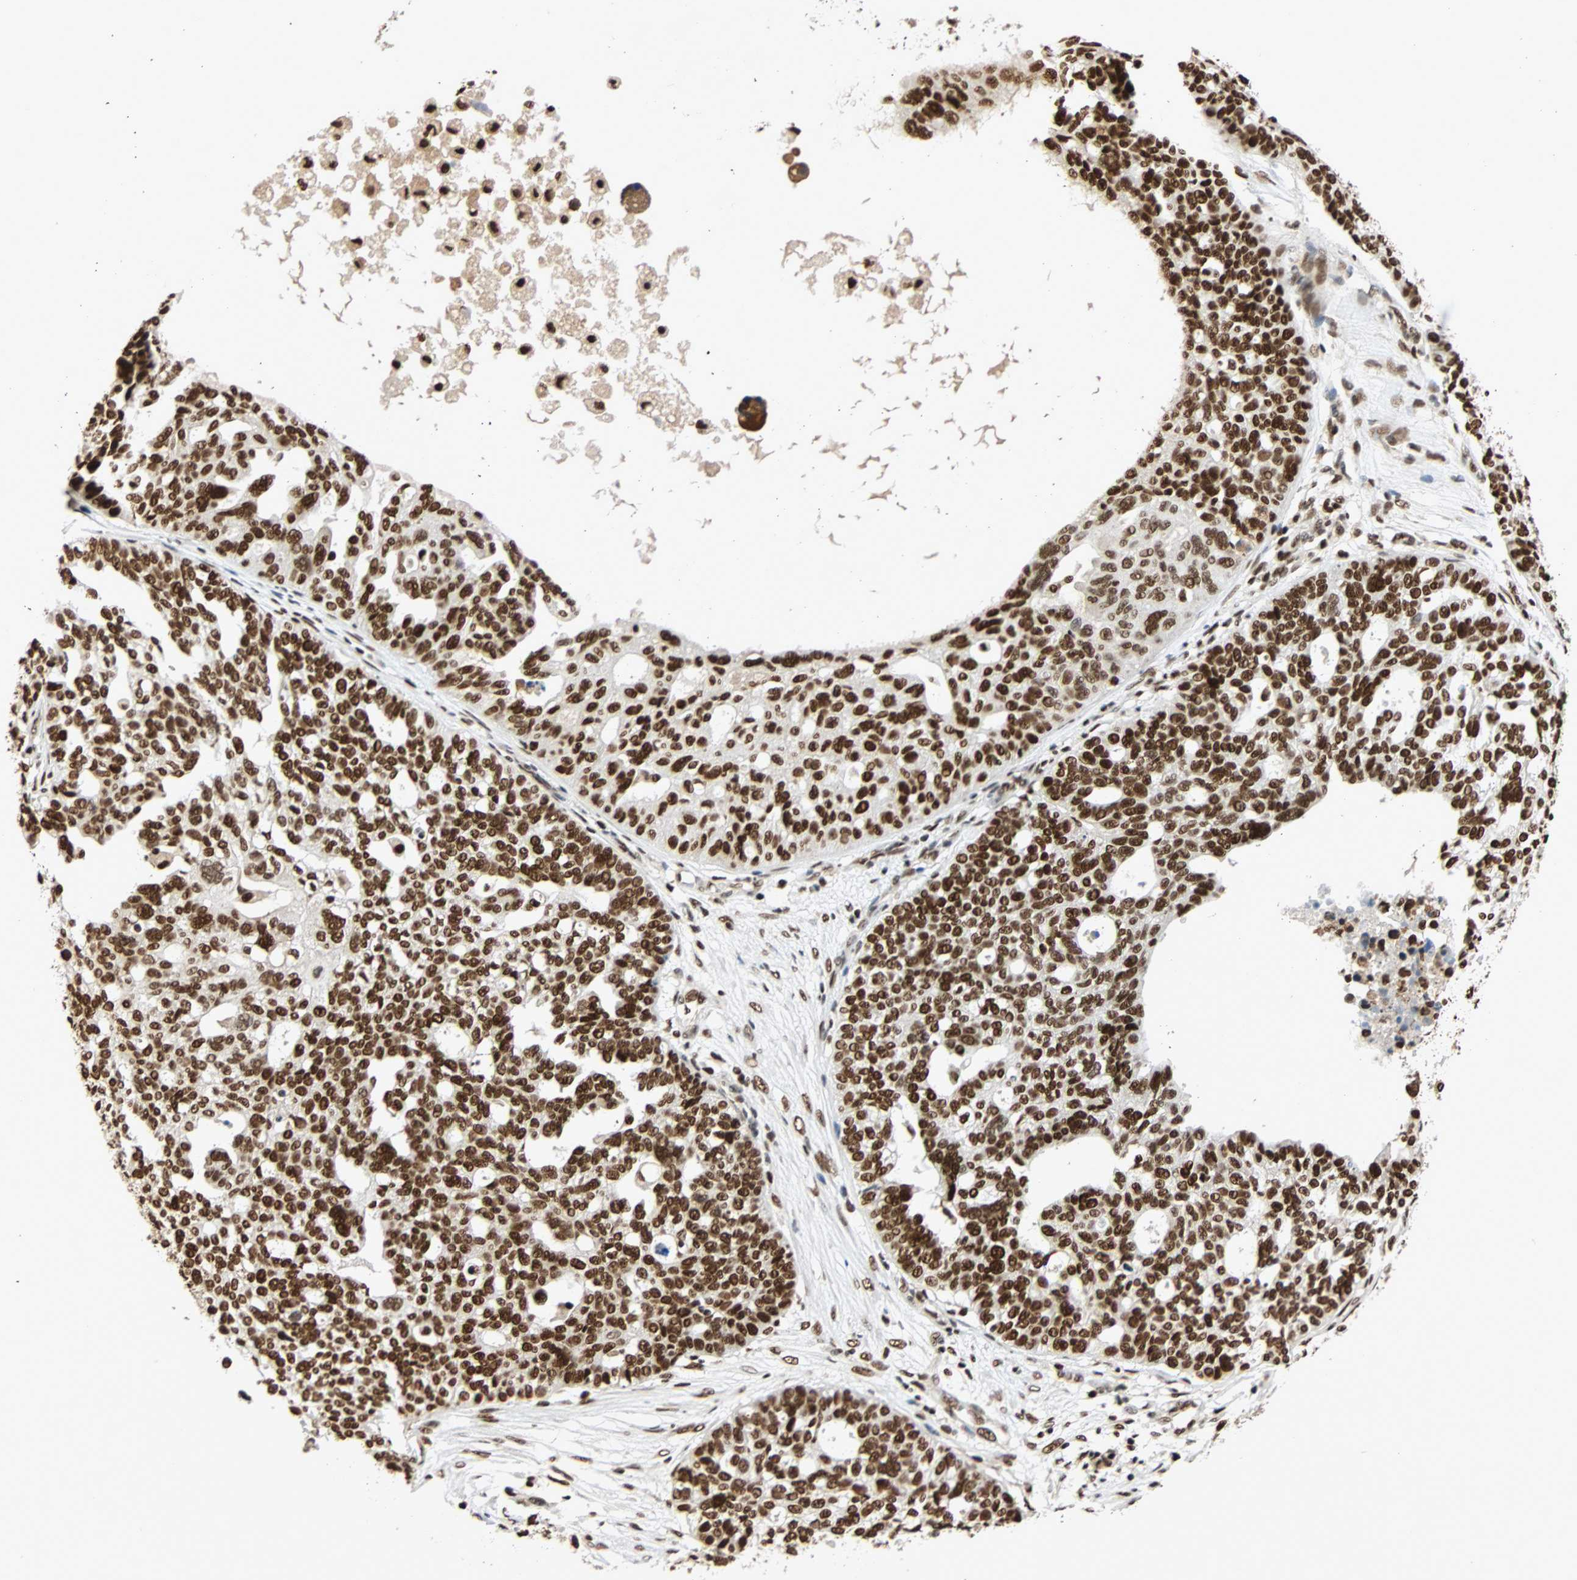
{"staining": {"intensity": "strong", "quantity": ">75%", "location": "nuclear"}, "tissue": "ovarian cancer", "cell_type": "Tumor cells", "image_type": "cancer", "snomed": [{"axis": "morphology", "description": "Cystadenocarcinoma, serous, NOS"}, {"axis": "topography", "description": "Ovary"}], "caption": "Approximately >75% of tumor cells in human ovarian serous cystadenocarcinoma reveal strong nuclear protein positivity as visualized by brown immunohistochemical staining.", "gene": "CDK12", "patient": {"sex": "female", "age": 59}}